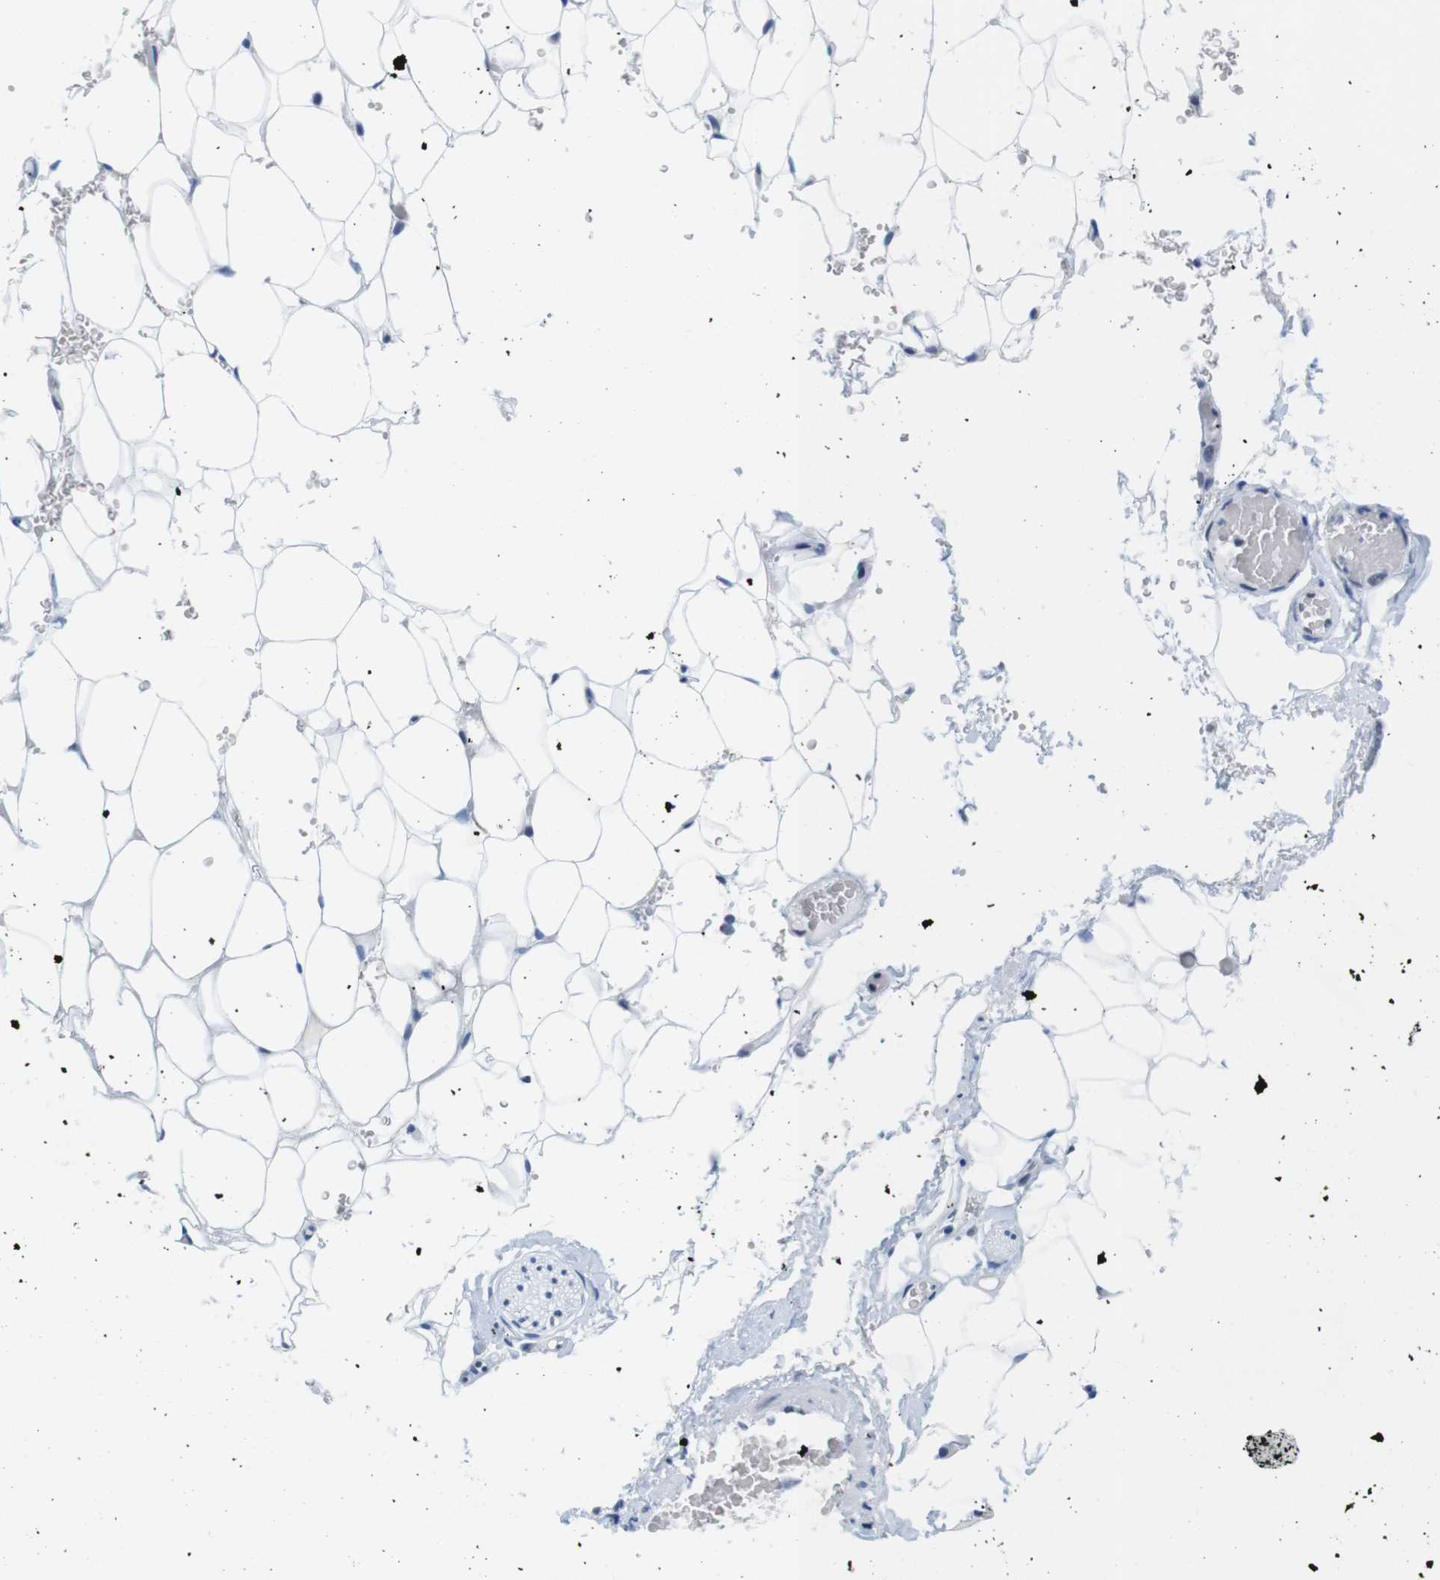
{"staining": {"intensity": "negative", "quantity": "none", "location": "none"}, "tissue": "adipose tissue", "cell_type": "Adipocytes", "image_type": "normal", "snomed": [{"axis": "morphology", "description": "Normal tissue, NOS"}, {"axis": "topography", "description": "Peripheral nerve tissue"}], "caption": "An image of adipose tissue stained for a protein displays no brown staining in adipocytes. (Brightfield microscopy of DAB (3,3'-diaminobenzidine) IHC at high magnification).", "gene": "IFI16", "patient": {"sex": "male", "age": 70}}